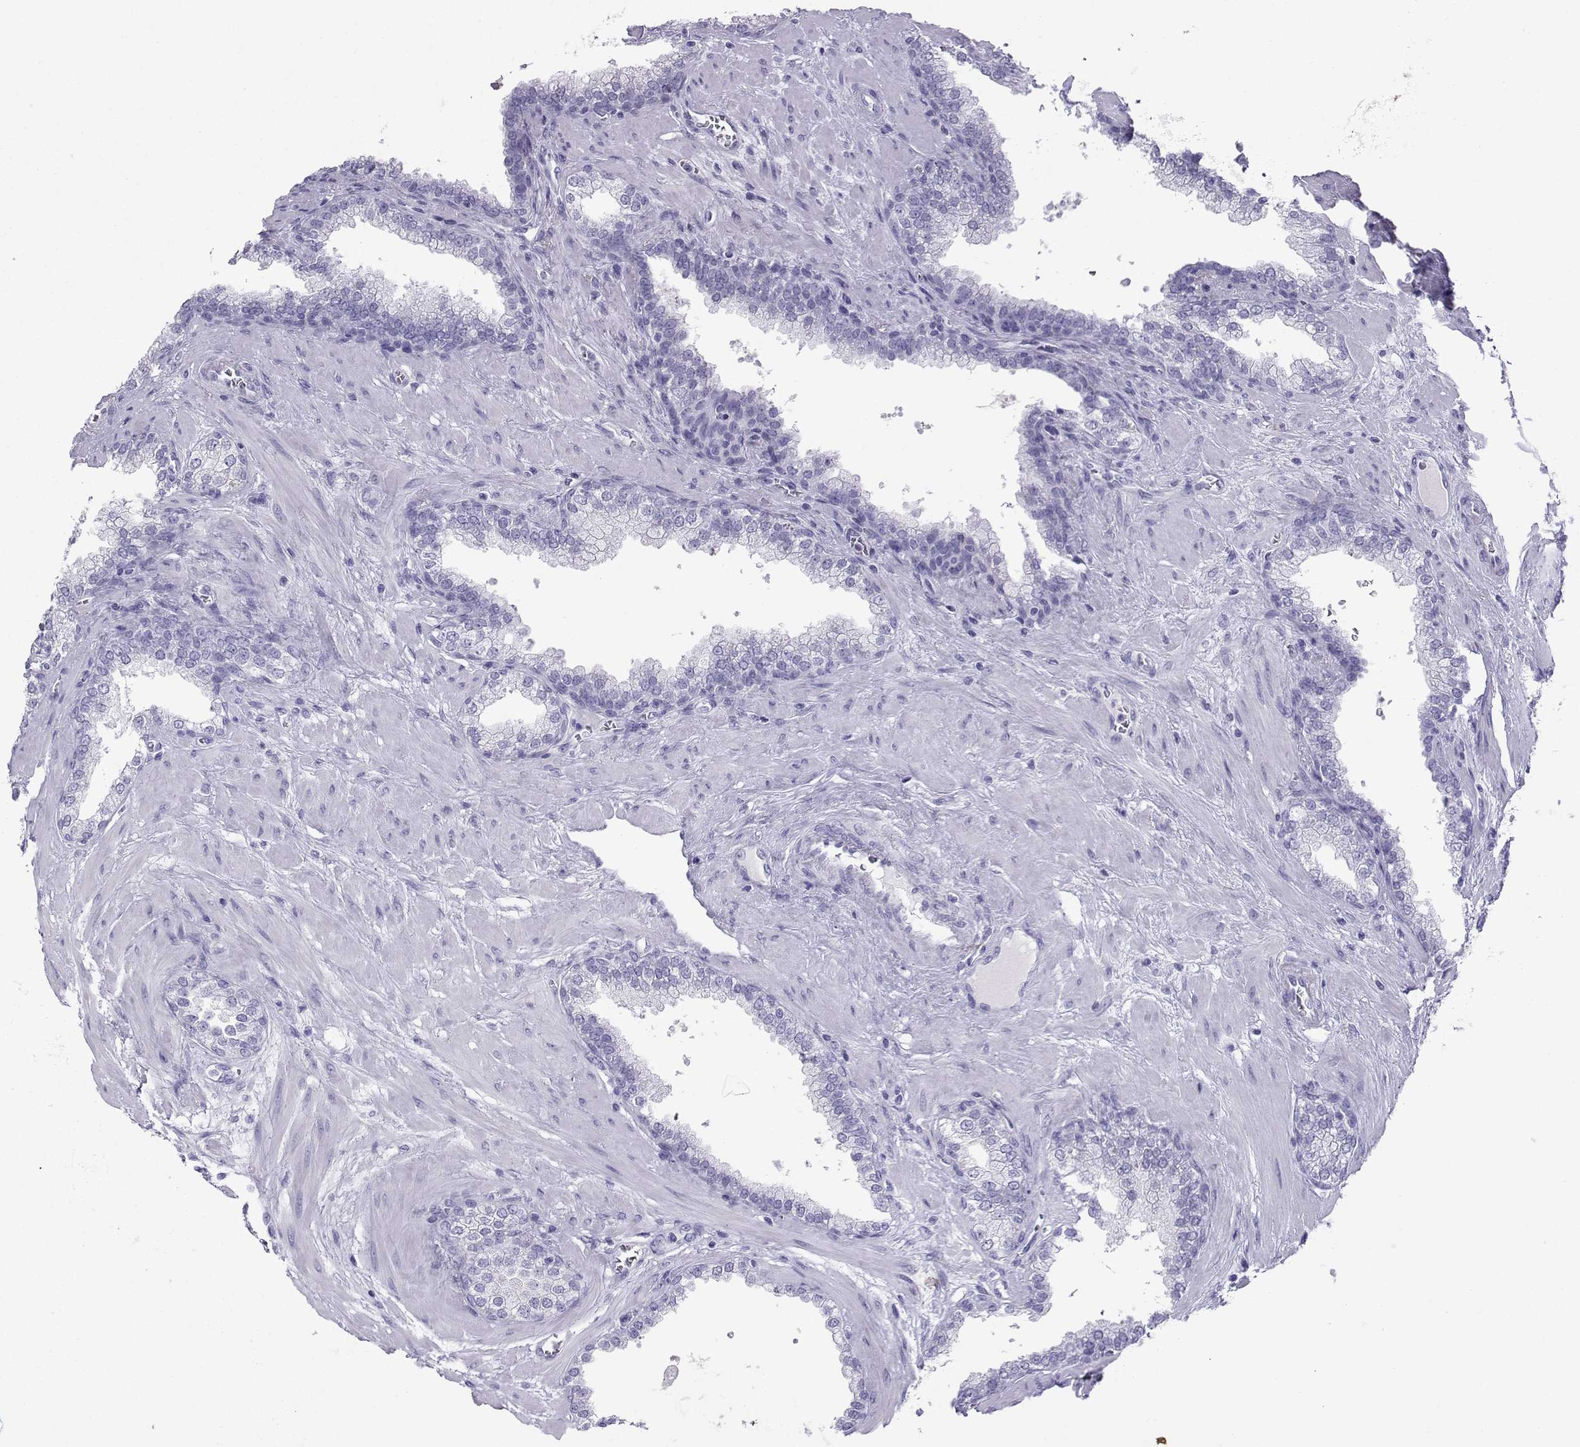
{"staining": {"intensity": "negative", "quantity": "none", "location": "none"}, "tissue": "prostate cancer", "cell_type": "Tumor cells", "image_type": "cancer", "snomed": [{"axis": "morphology", "description": "Adenocarcinoma, NOS"}, {"axis": "topography", "description": "Prostate"}], "caption": "IHC histopathology image of neoplastic tissue: human prostate cancer (adenocarcinoma) stained with DAB demonstrates no significant protein staining in tumor cells.", "gene": "LORICRIN", "patient": {"sex": "male", "age": 67}}